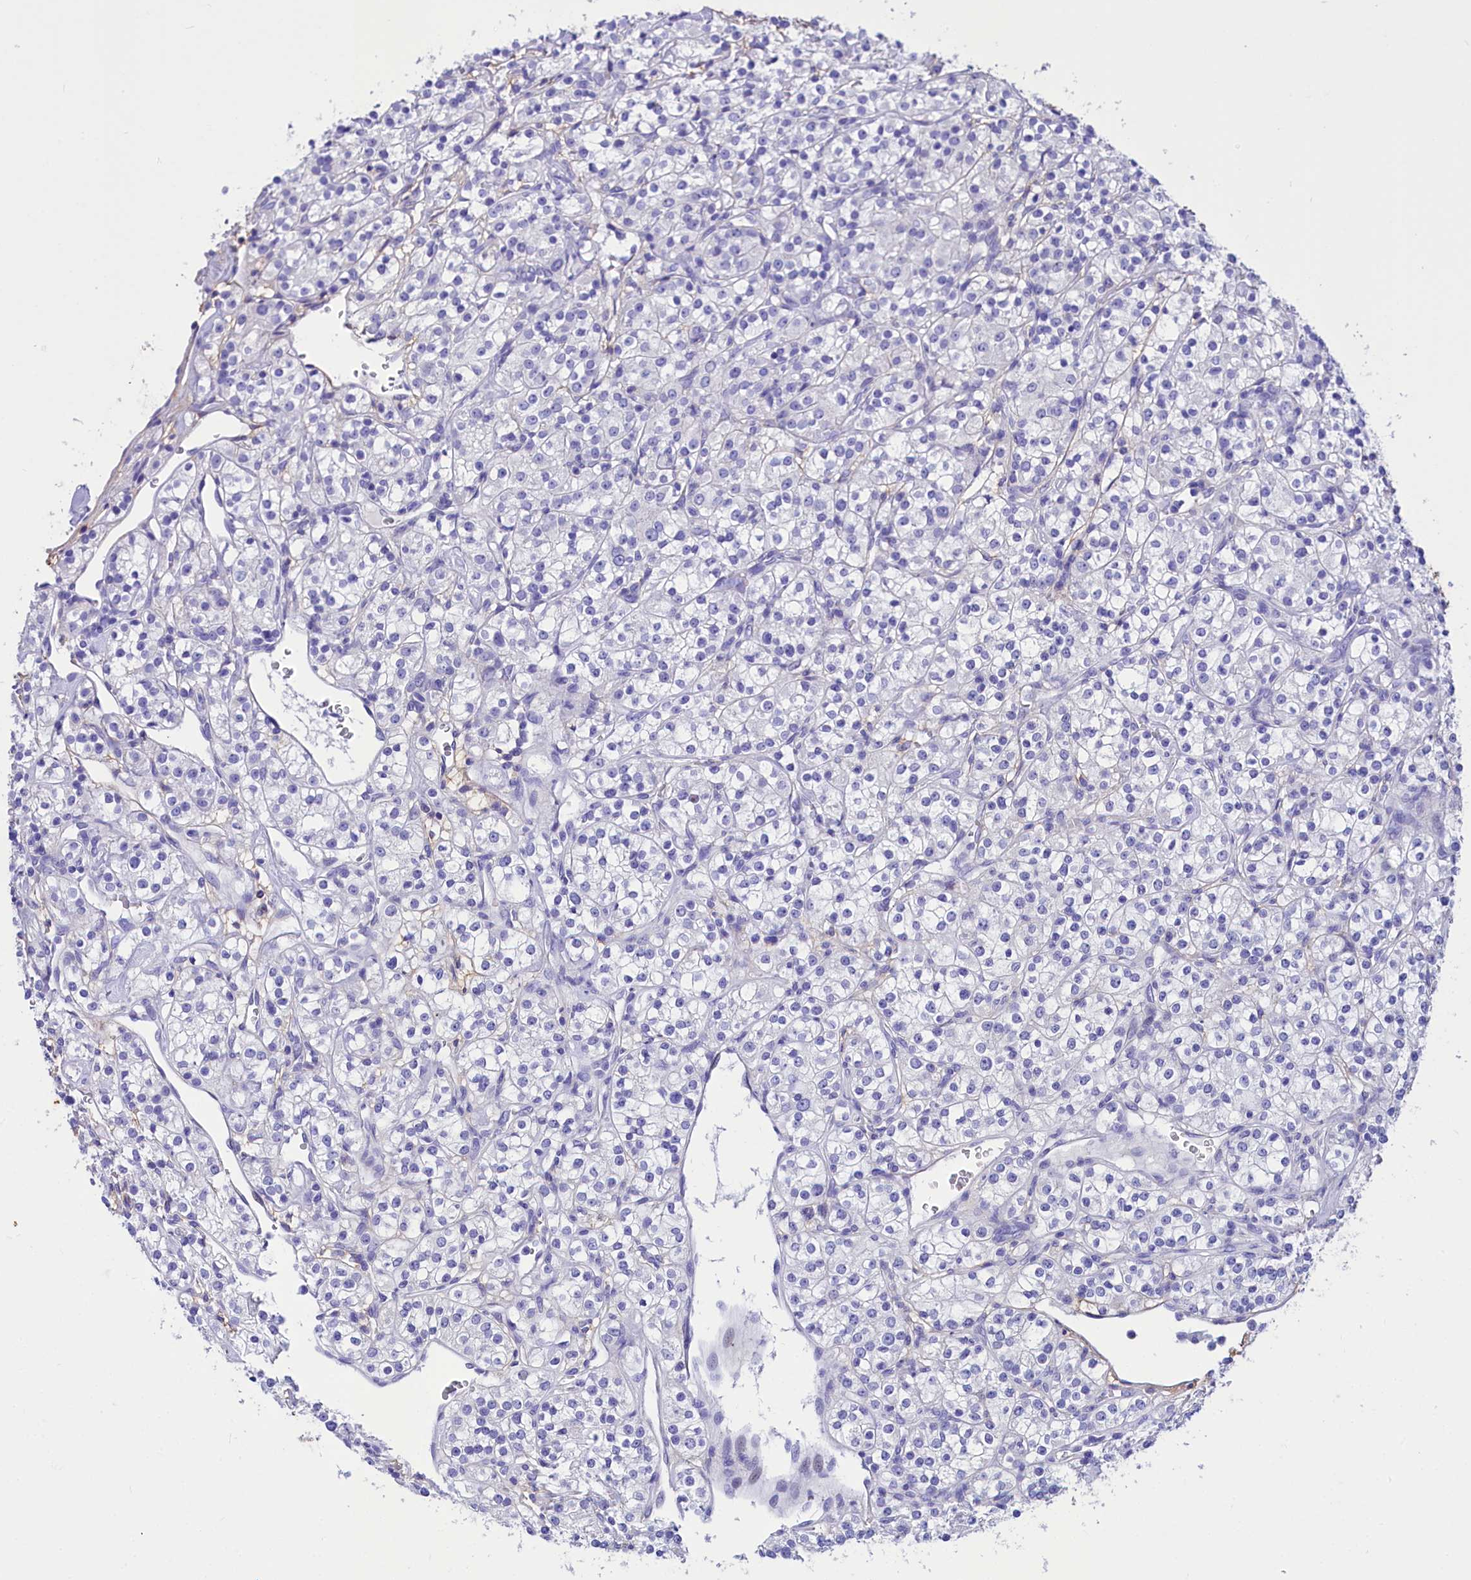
{"staining": {"intensity": "negative", "quantity": "none", "location": "none"}, "tissue": "renal cancer", "cell_type": "Tumor cells", "image_type": "cancer", "snomed": [{"axis": "morphology", "description": "Adenocarcinoma, NOS"}, {"axis": "topography", "description": "Kidney"}], "caption": "Tumor cells show no significant staining in renal cancer.", "gene": "TTC36", "patient": {"sex": "male", "age": 77}}